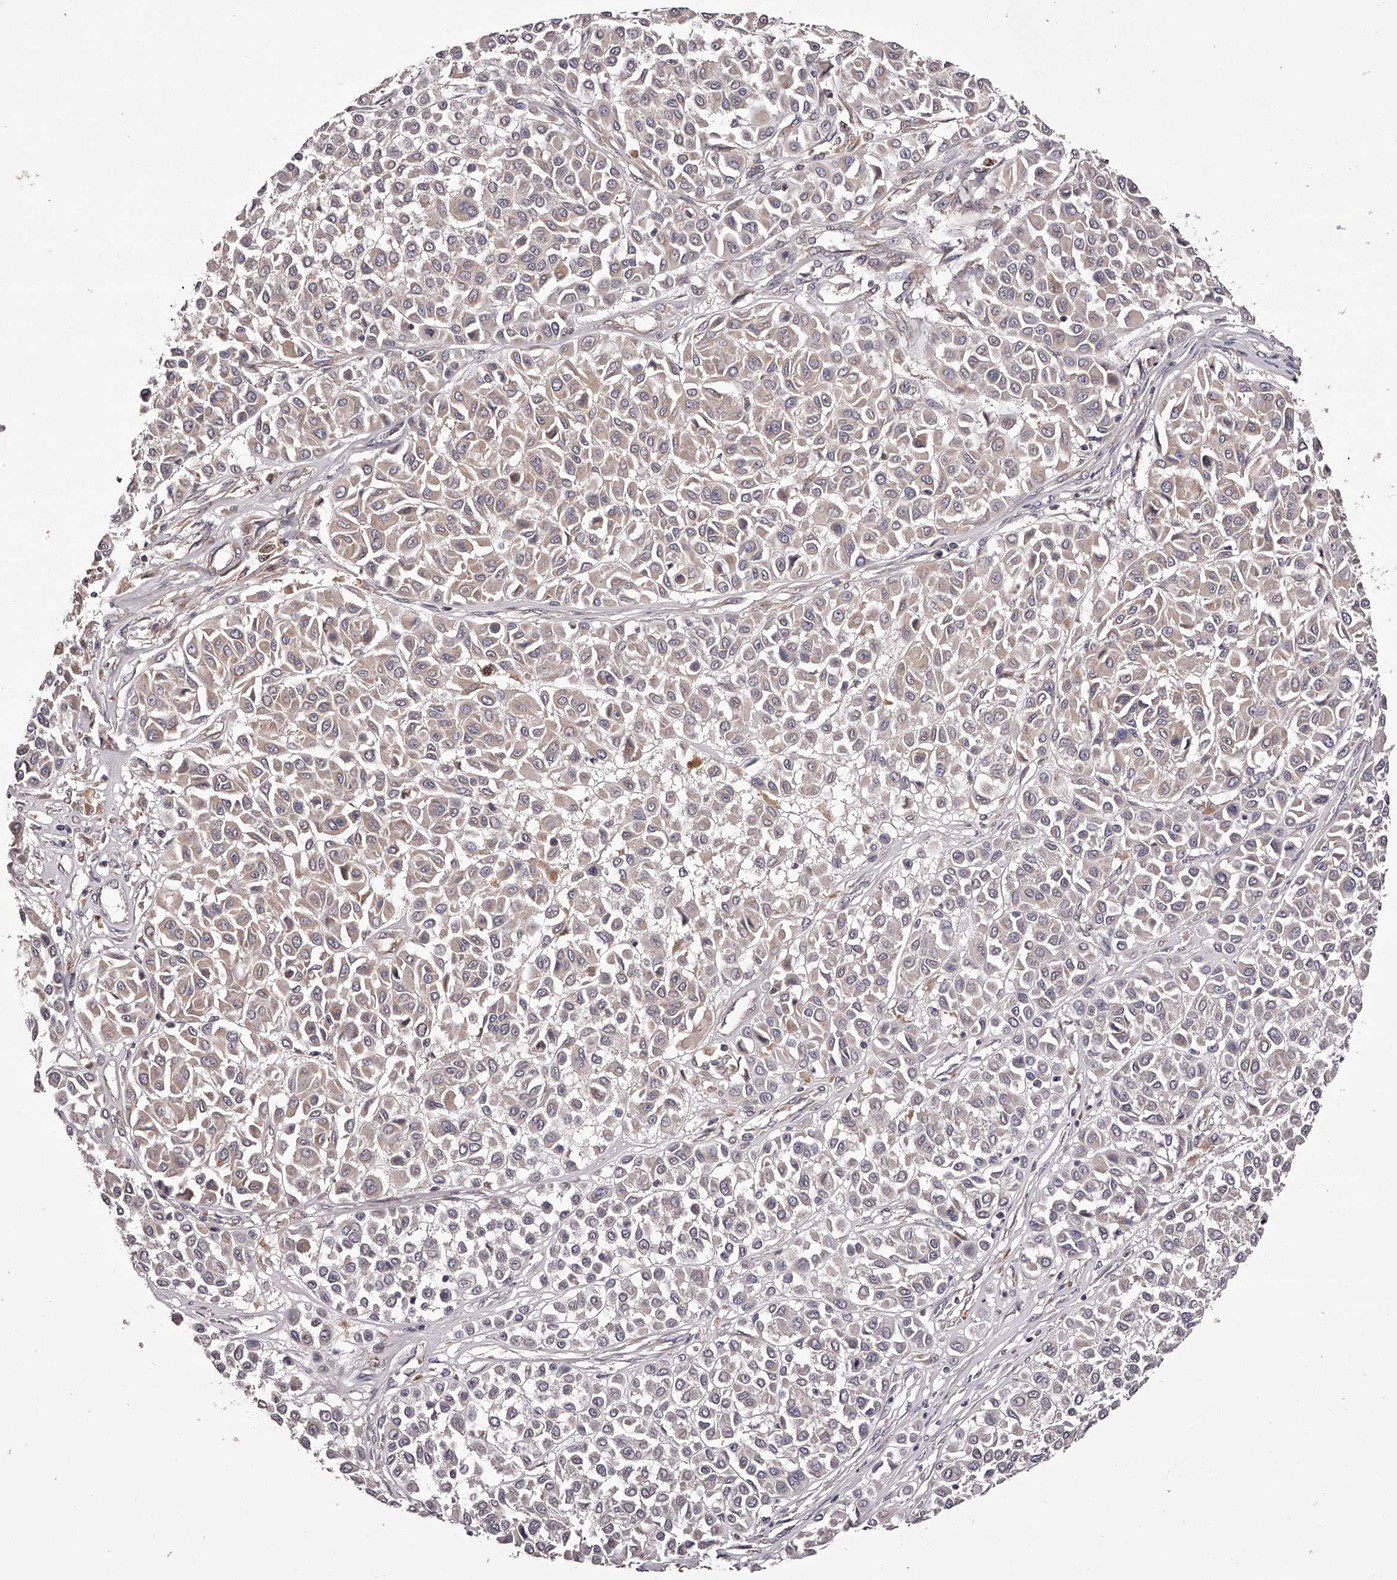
{"staining": {"intensity": "weak", "quantity": ">75%", "location": "cytoplasmic/membranous"}, "tissue": "melanoma", "cell_type": "Tumor cells", "image_type": "cancer", "snomed": [{"axis": "morphology", "description": "Malignant melanoma, Metastatic site"}, {"axis": "topography", "description": "Soft tissue"}], "caption": "DAB (3,3'-diaminobenzidine) immunohistochemical staining of malignant melanoma (metastatic site) displays weak cytoplasmic/membranous protein expression in approximately >75% of tumor cells. The staining is performed using DAB (3,3'-diaminobenzidine) brown chromogen to label protein expression. The nuclei are counter-stained blue using hematoxylin.", "gene": "ODF2L", "patient": {"sex": "male", "age": 41}}